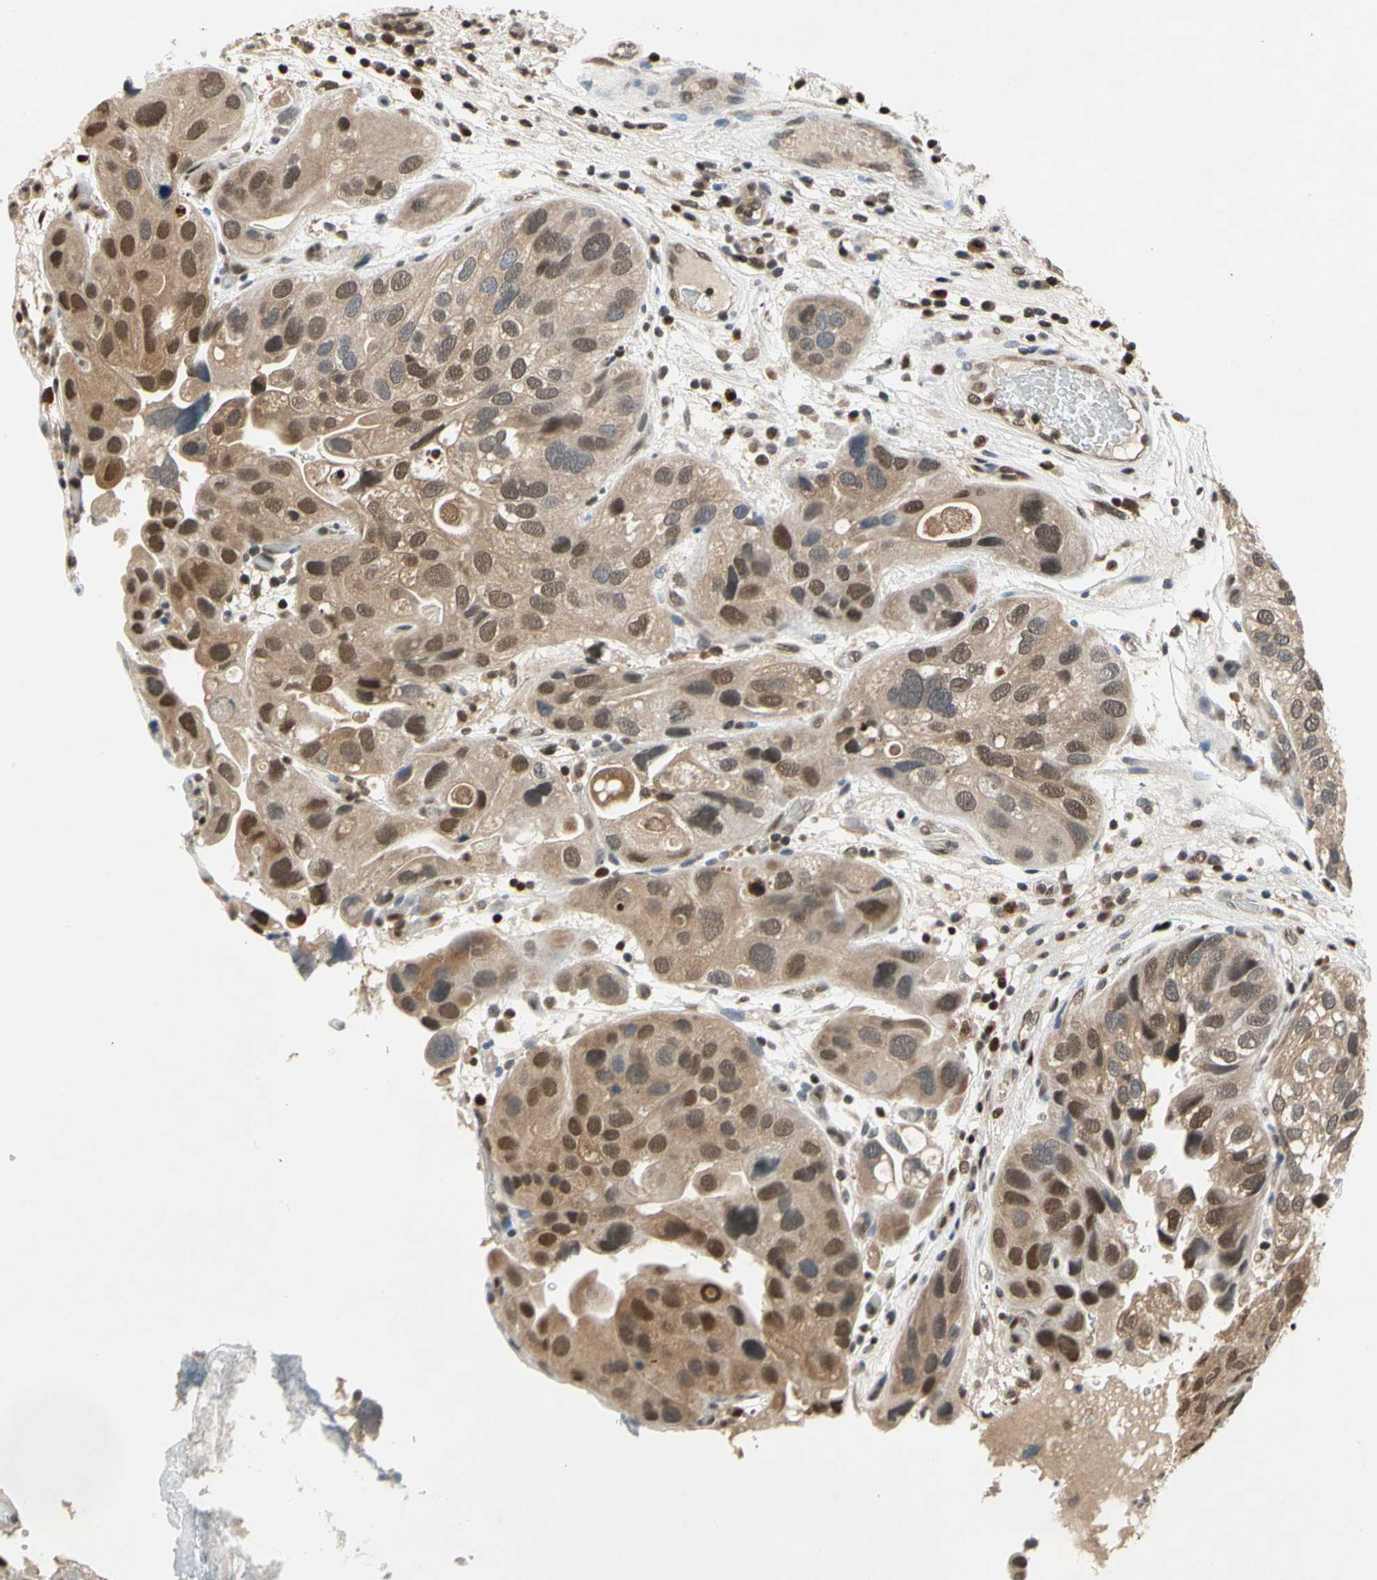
{"staining": {"intensity": "moderate", "quantity": ">75%", "location": "cytoplasmic/membranous,nuclear"}, "tissue": "urothelial cancer", "cell_type": "Tumor cells", "image_type": "cancer", "snomed": [{"axis": "morphology", "description": "Urothelial carcinoma, High grade"}, {"axis": "topography", "description": "Urinary bladder"}], "caption": "The immunohistochemical stain highlights moderate cytoplasmic/membranous and nuclear expression in tumor cells of urothelial carcinoma (high-grade) tissue. Nuclei are stained in blue.", "gene": "GSR", "patient": {"sex": "female", "age": 64}}